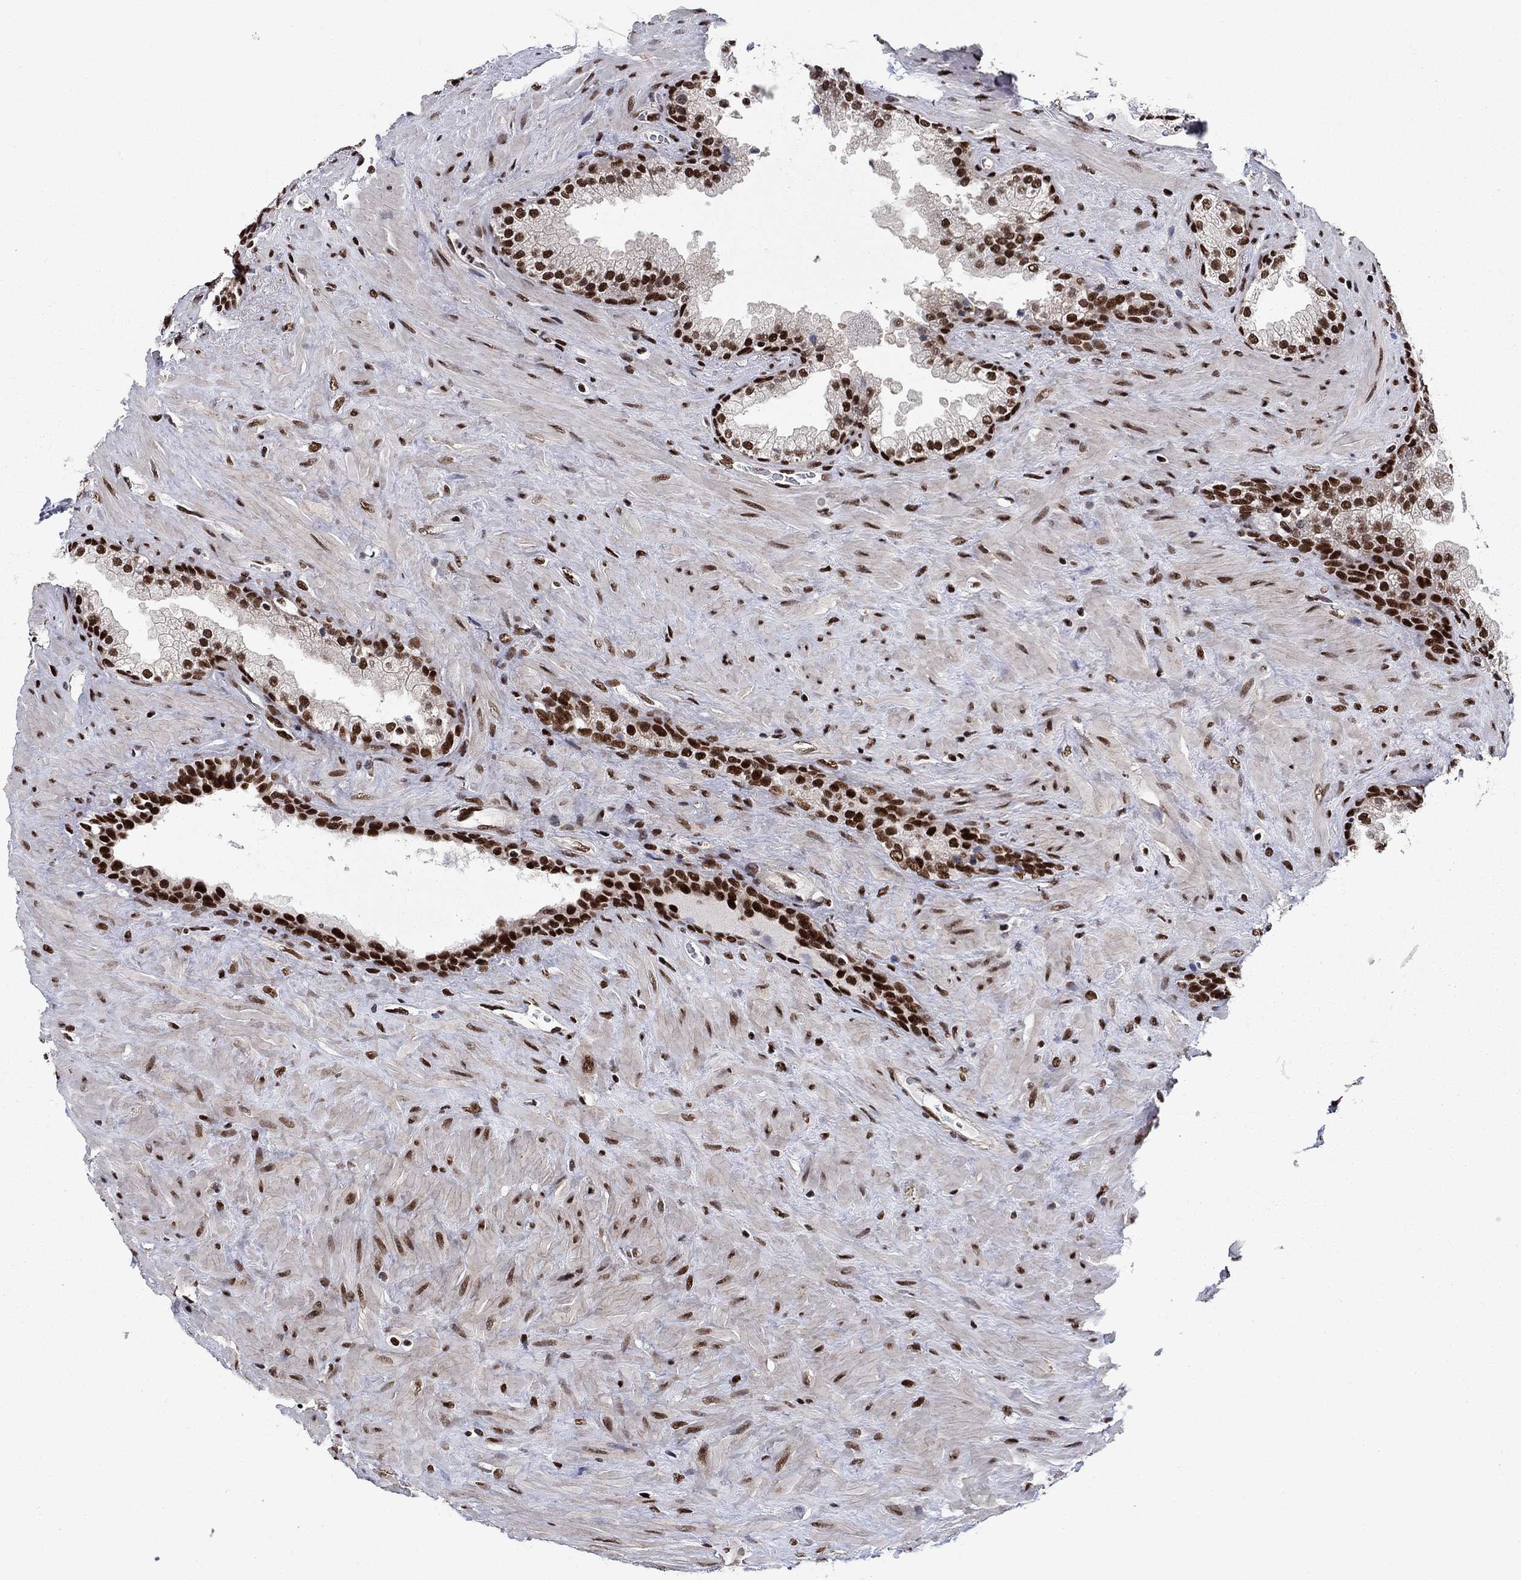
{"staining": {"intensity": "strong", "quantity": "25%-75%", "location": "nuclear"}, "tissue": "prostate", "cell_type": "Glandular cells", "image_type": "normal", "snomed": [{"axis": "morphology", "description": "Normal tissue, NOS"}, {"axis": "topography", "description": "Prostate"}], "caption": "High-magnification brightfield microscopy of benign prostate stained with DAB (3,3'-diaminobenzidine) (brown) and counterstained with hematoxylin (blue). glandular cells exhibit strong nuclear expression is present in approximately25%-75% of cells.", "gene": "RPRD1B", "patient": {"sex": "male", "age": 63}}